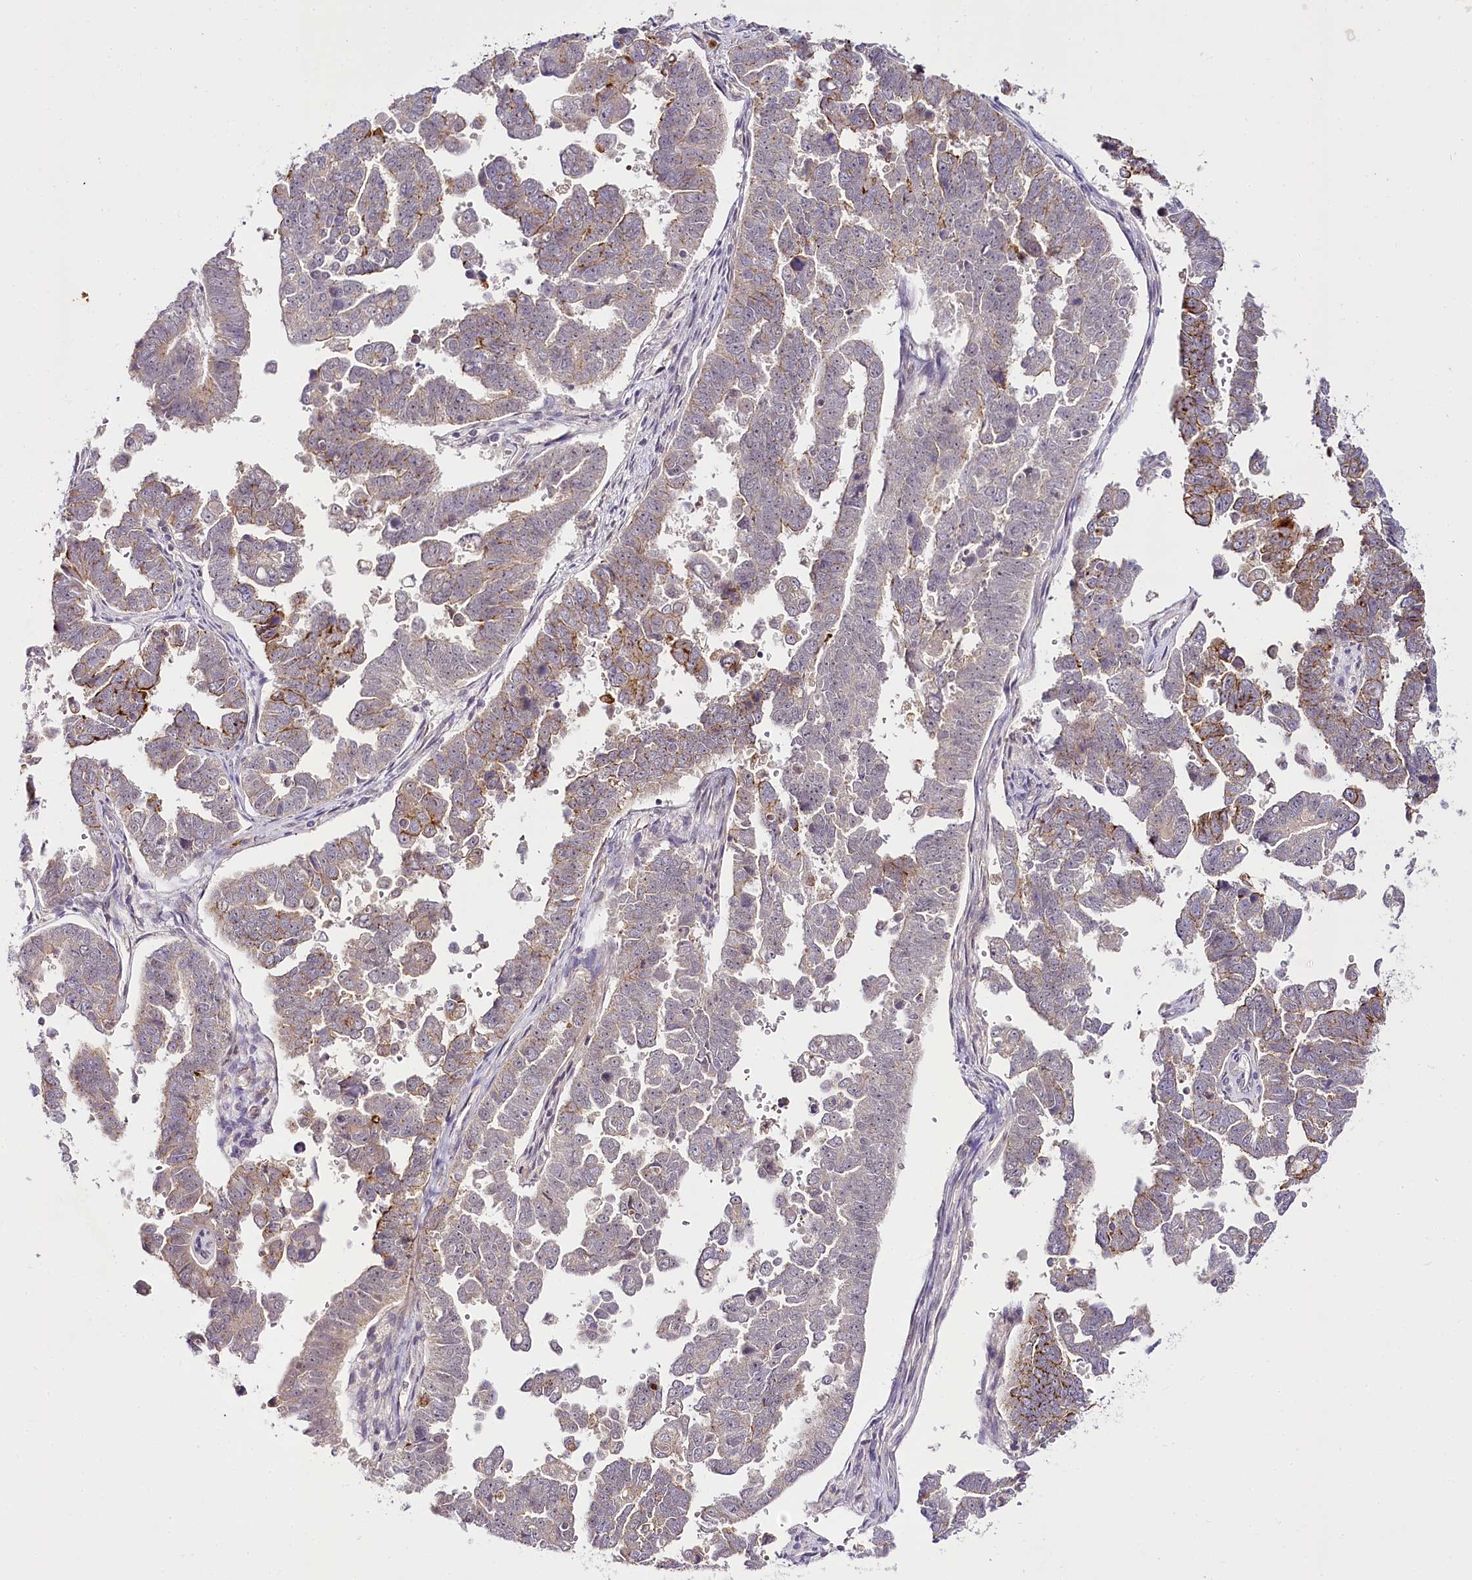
{"staining": {"intensity": "moderate", "quantity": "25%-75%", "location": "cytoplasmic/membranous"}, "tissue": "endometrial cancer", "cell_type": "Tumor cells", "image_type": "cancer", "snomed": [{"axis": "morphology", "description": "Adenocarcinoma, NOS"}, {"axis": "topography", "description": "Endometrium"}], "caption": "Immunohistochemistry (DAB (3,3'-diaminobenzidine)) staining of endometrial adenocarcinoma reveals moderate cytoplasmic/membranous protein positivity in about 25%-75% of tumor cells.", "gene": "VWA5A", "patient": {"sex": "female", "age": 75}}